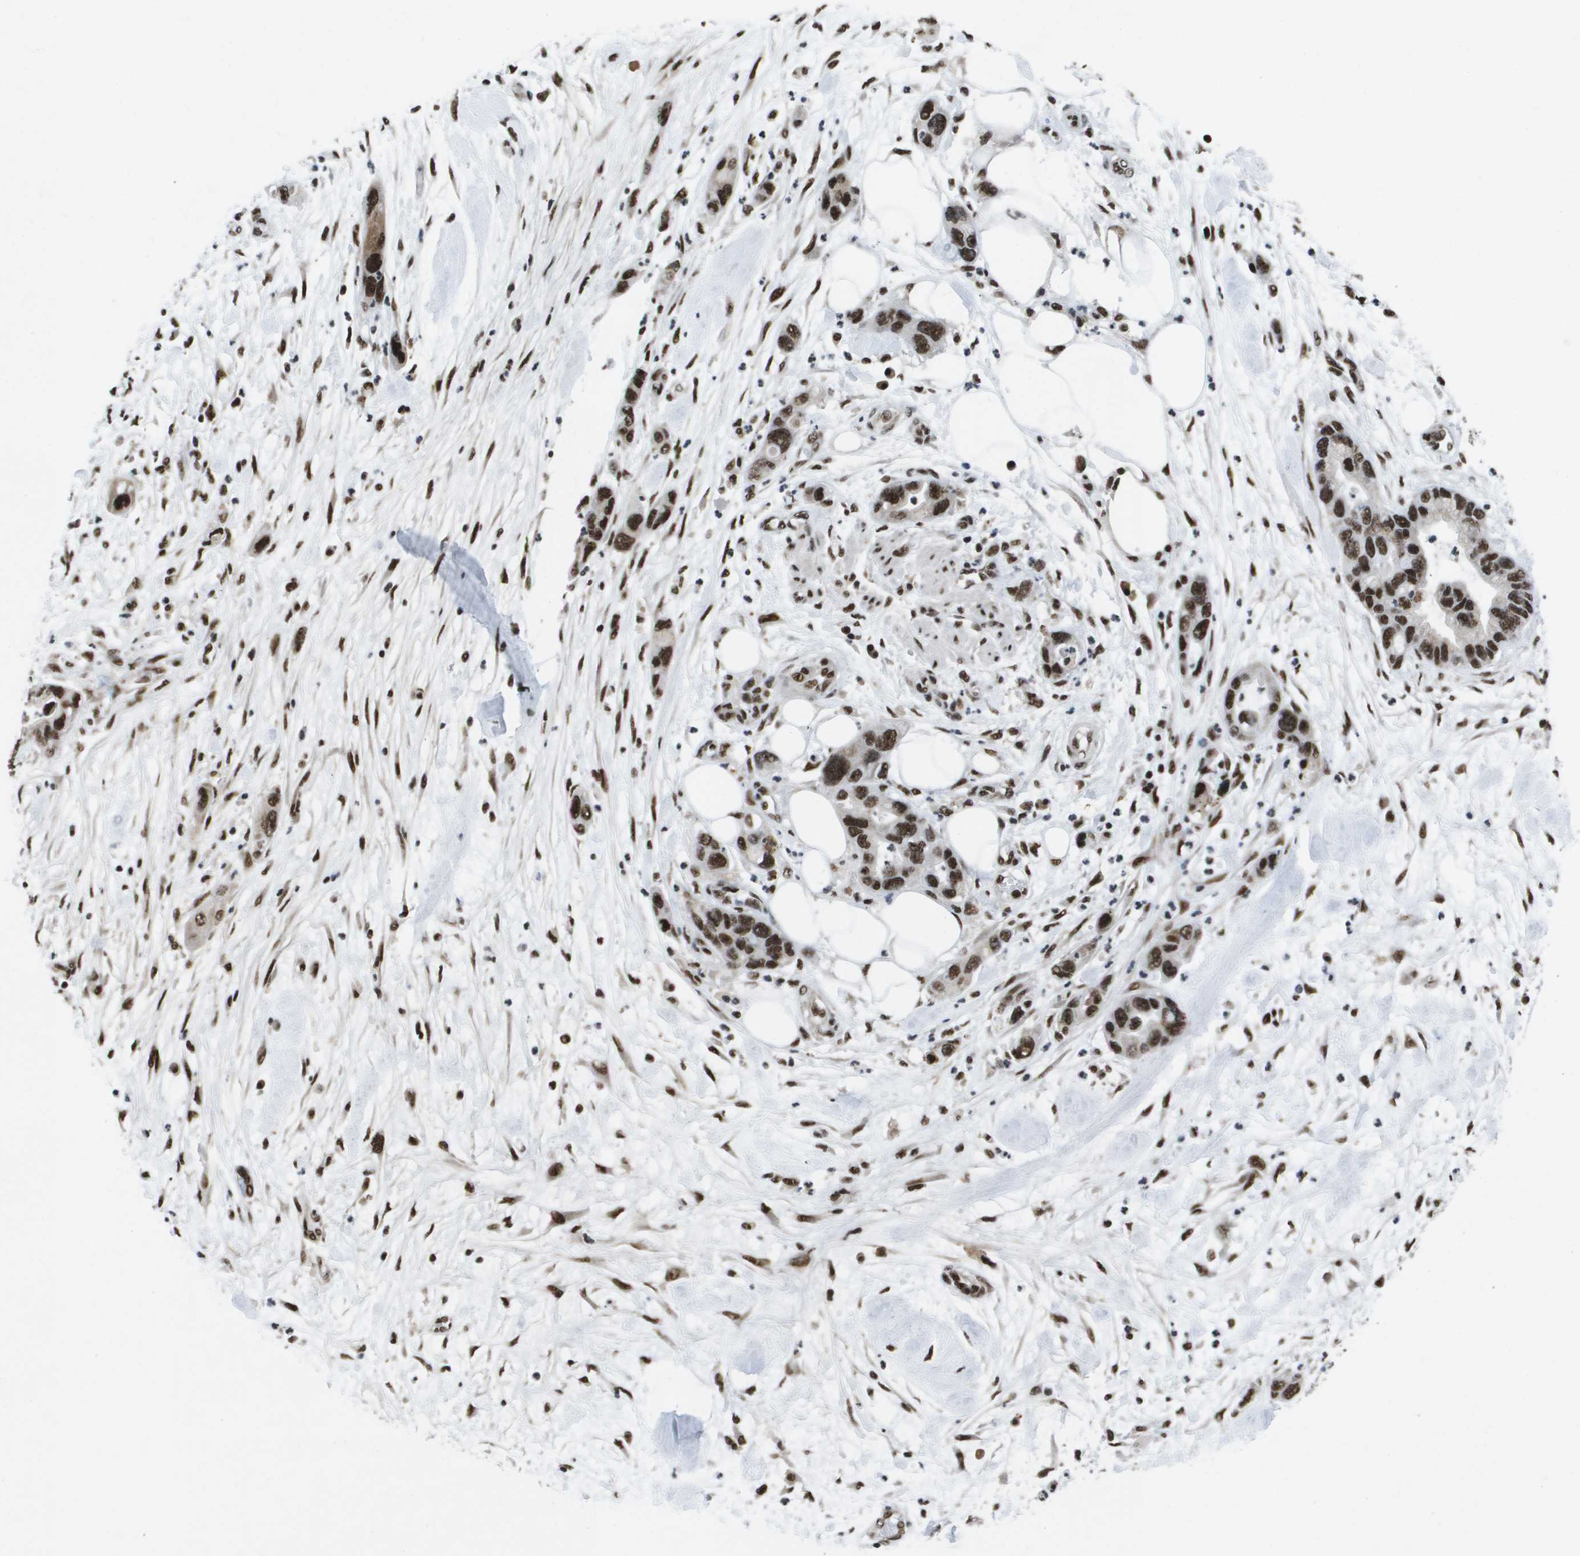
{"staining": {"intensity": "strong", "quantity": ">75%", "location": "nuclear"}, "tissue": "pancreatic cancer", "cell_type": "Tumor cells", "image_type": "cancer", "snomed": [{"axis": "morphology", "description": "Normal tissue, NOS"}, {"axis": "morphology", "description": "Adenocarcinoma, NOS"}, {"axis": "topography", "description": "Pancreas"}], "caption": "The histopathology image exhibits staining of pancreatic adenocarcinoma, revealing strong nuclear protein expression (brown color) within tumor cells.", "gene": "NSRP1", "patient": {"sex": "female", "age": 71}}